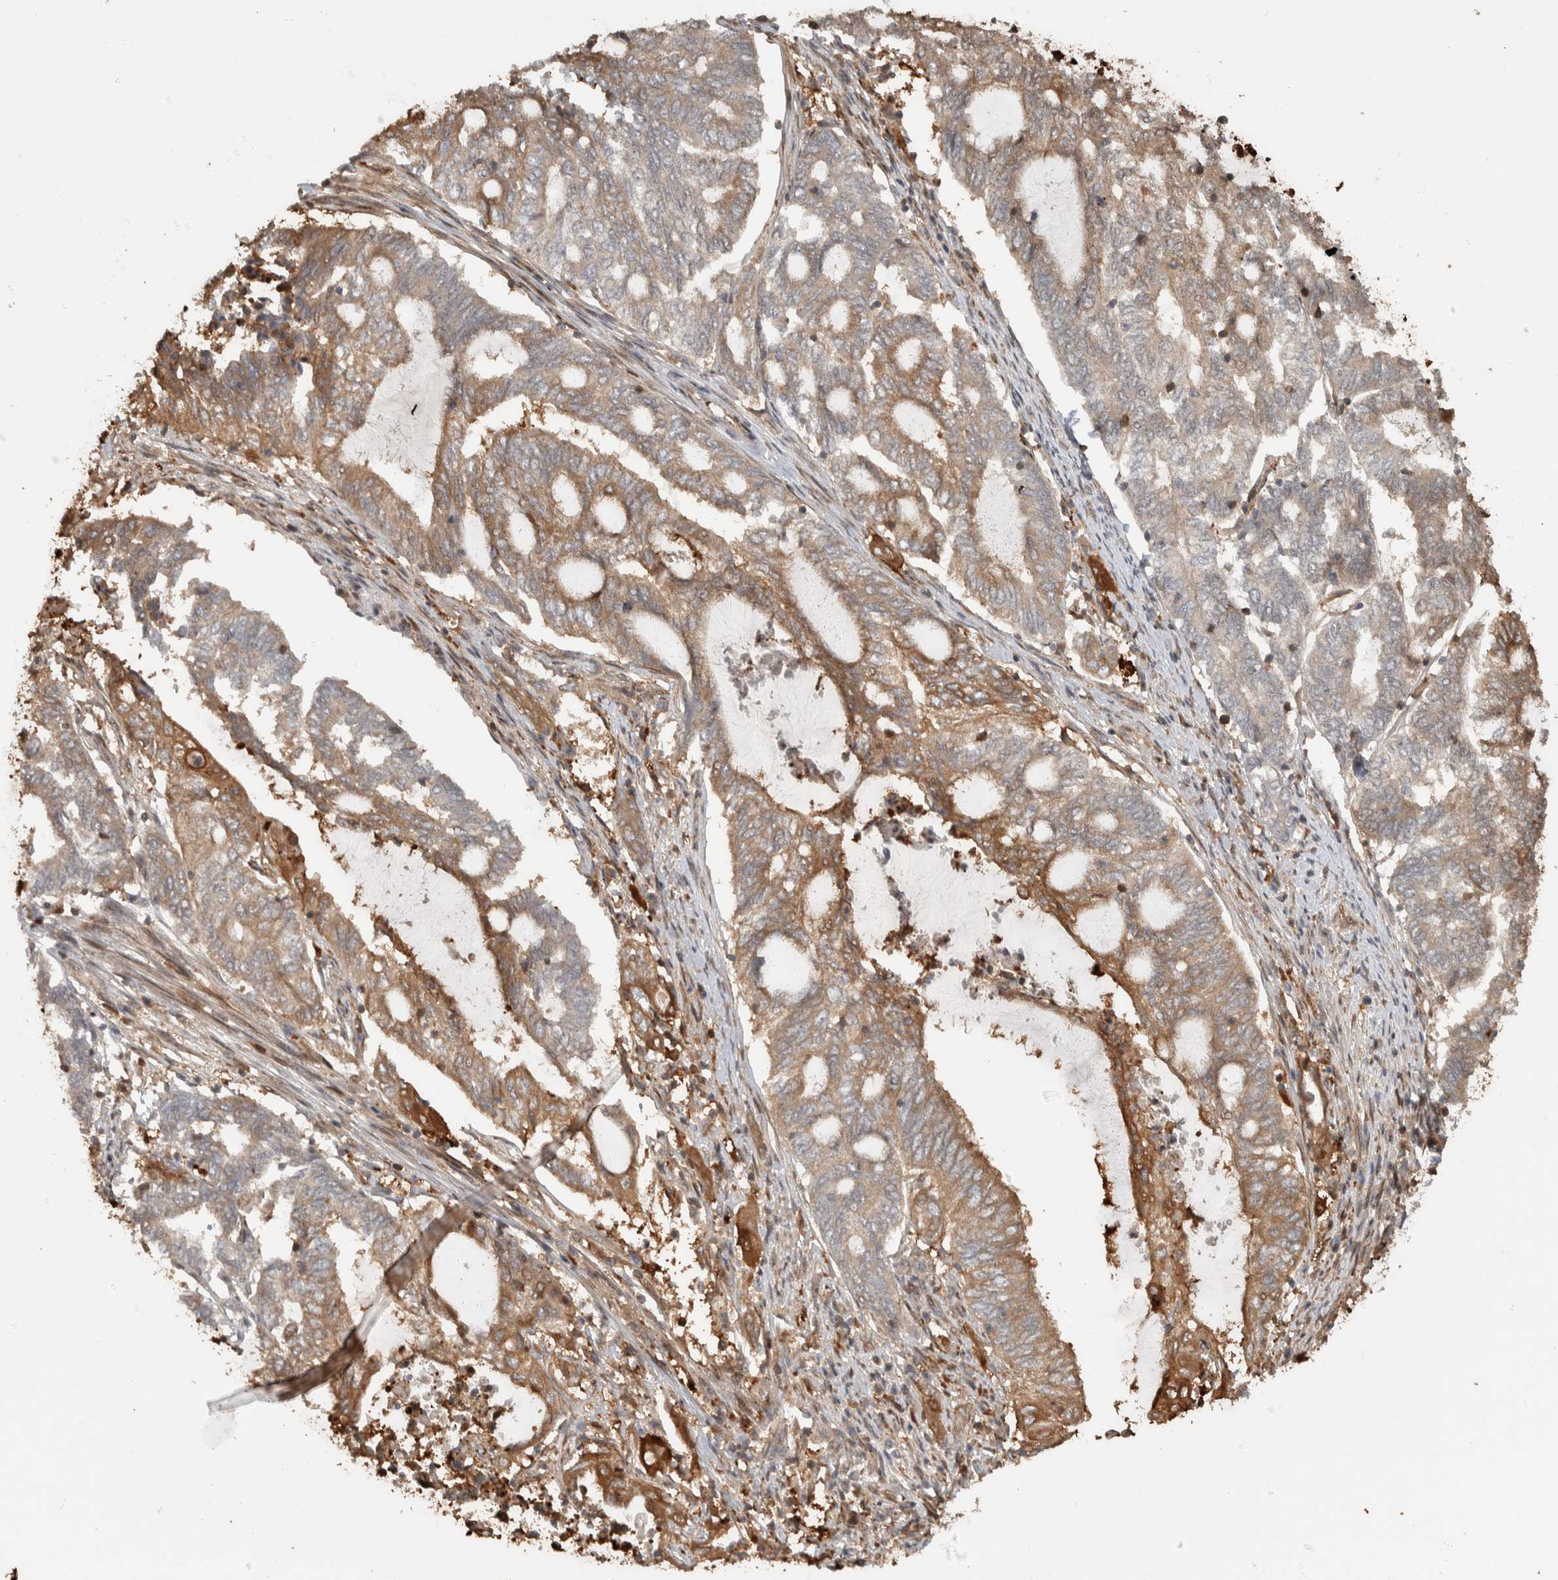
{"staining": {"intensity": "moderate", "quantity": ">75%", "location": "cytoplasmic/membranous"}, "tissue": "endometrial cancer", "cell_type": "Tumor cells", "image_type": "cancer", "snomed": [{"axis": "morphology", "description": "Adenocarcinoma, NOS"}, {"axis": "topography", "description": "Uterus"}, {"axis": "topography", "description": "Endometrium"}], "caption": "A histopathology image showing moderate cytoplasmic/membranous staining in approximately >75% of tumor cells in endometrial cancer (adenocarcinoma), as visualized by brown immunohistochemical staining.", "gene": "CNTROB", "patient": {"sex": "female", "age": 70}}